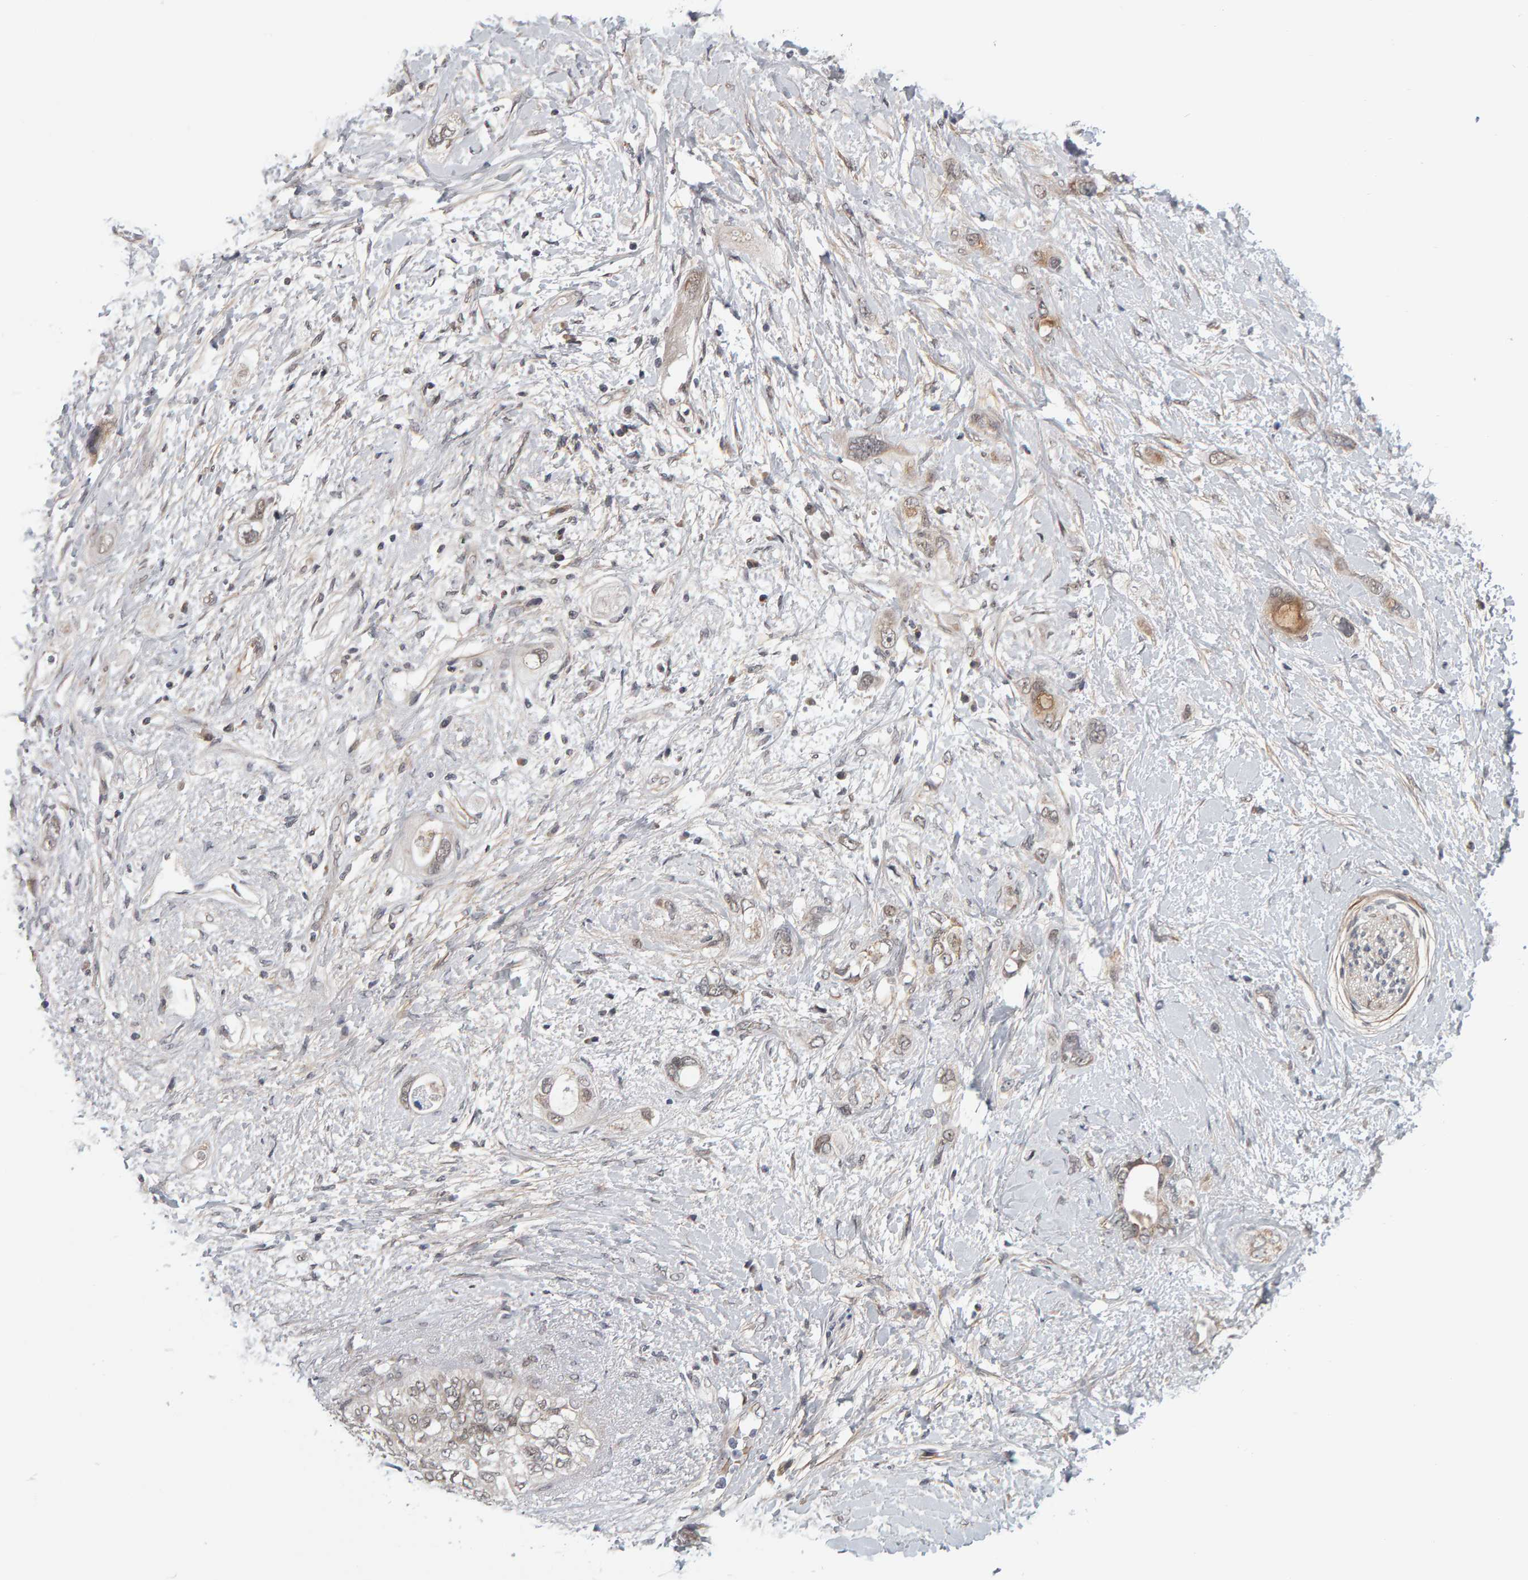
{"staining": {"intensity": "moderate", "quantity": ">75%", "location": "cytoplasmic/membranous"}, "tissue": "pancreatic cancer", "cell_type": "Tumor cells", "image_type": "cancer", "snomed": [{"axis": "morphology", "description": "Adenocarcinoma, NOS"}, {"axis": "topography", "description": "Pancreas"}], "caption": "The micrograph shows immunohistochemical staining of adenocarcinoma (pancreatic). There is moderate cytoplasmic/membranous positivity is seen in about >75% of tumor cells. Nuclei are stained in blue.", "gene": "DAP3", "patient": {"sex": "female", "age": 56}}